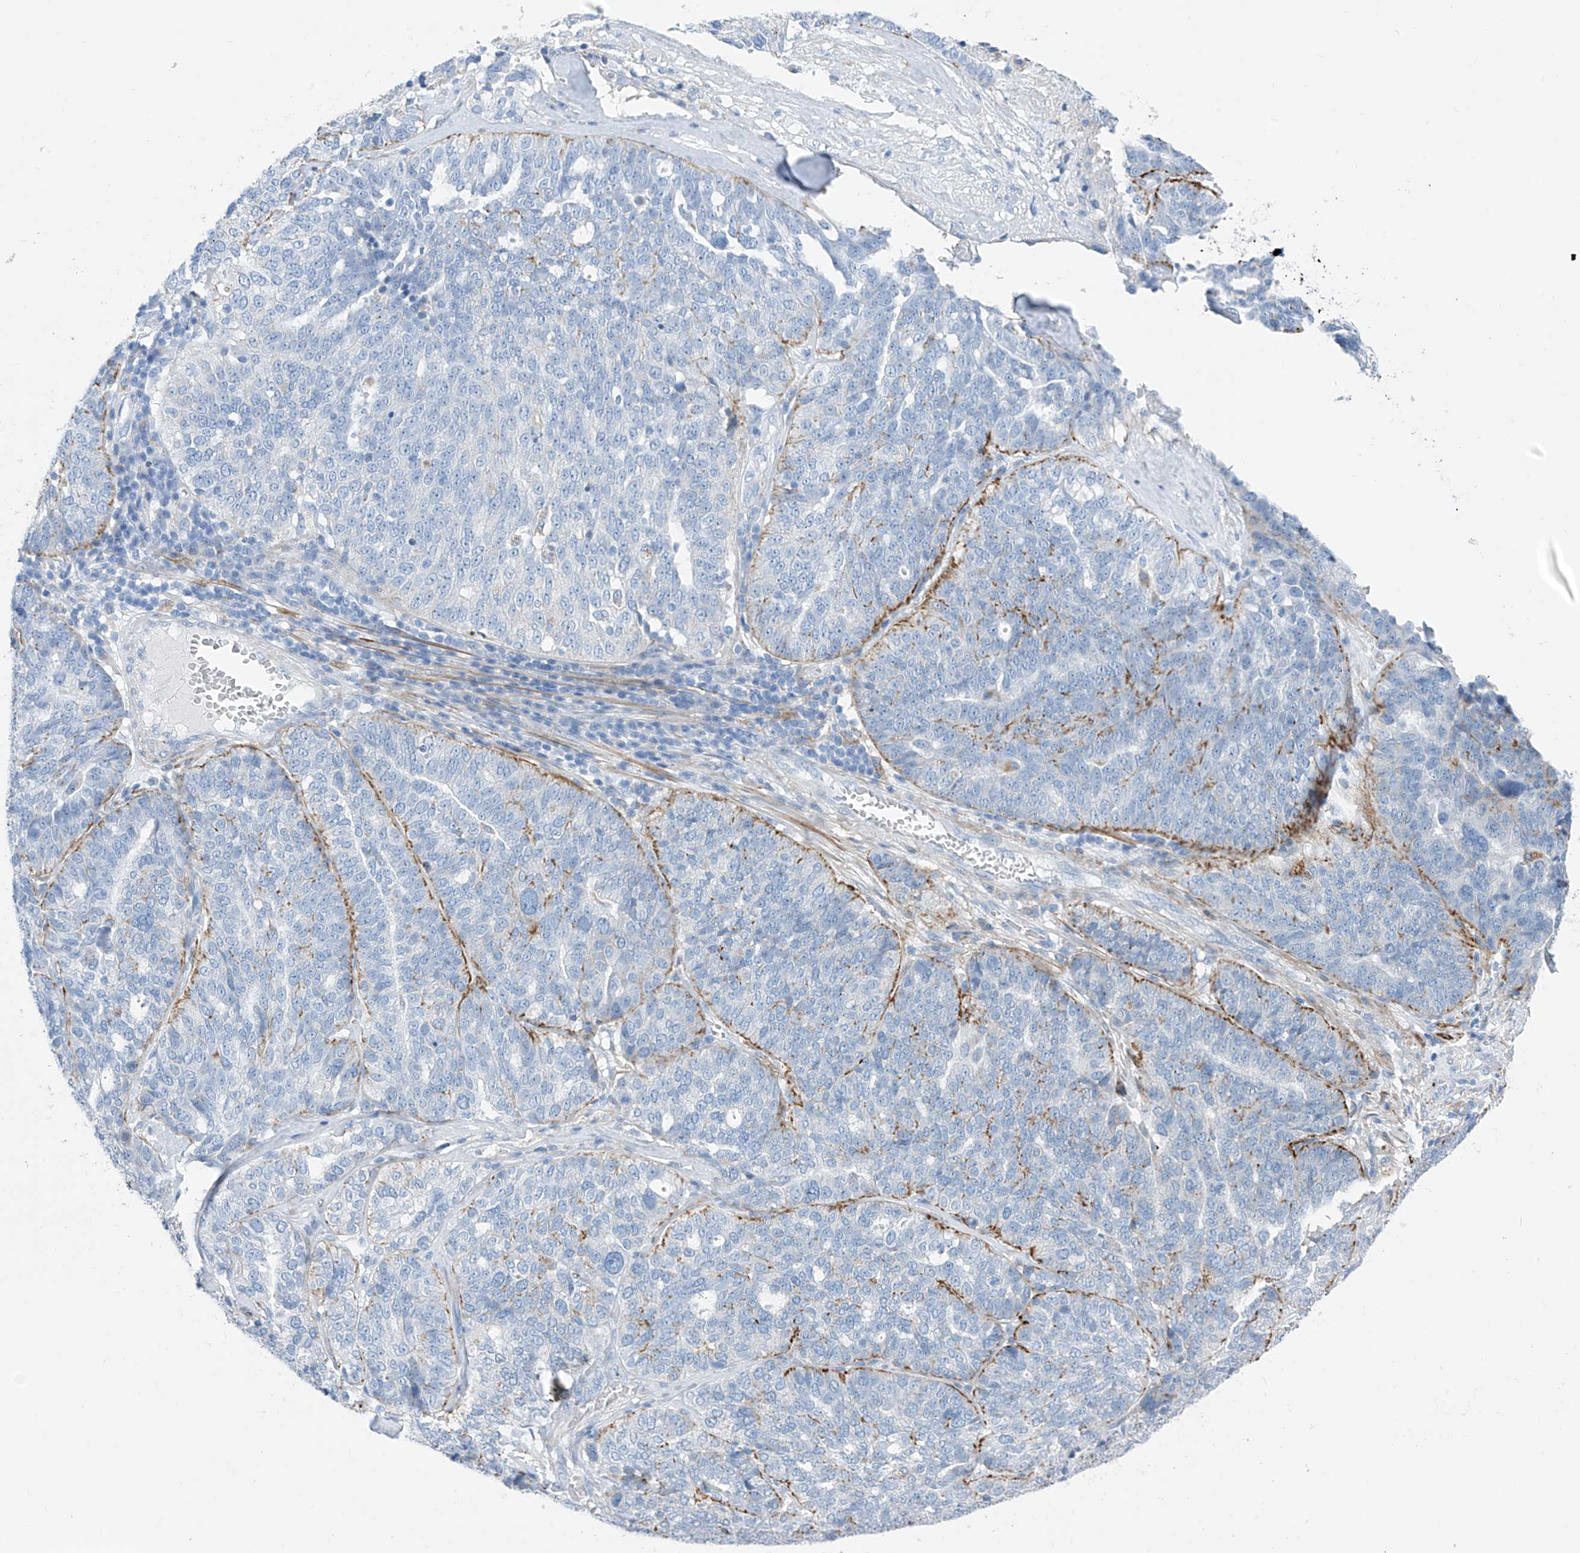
{"staining": {"intensity": "moderate", "quantity": "<25%", "location": "cytoplasmic/membranous"}, "tissue": "ovarian cancer", "cell_type": "Tumor cells", "image_type": "cancer", "snomed": [{"axis": "morphology", "description": "Cystadenocarcinoma, serous, NOS"}, {"axis": "topography", "description": "Ovary"}], "caption": "This photomicrograph demonstrates ovarian cancer (serous cystadenocarcinoma) stained with immunohistochemistry (IHC) to label a protein in brown. The cytoplasmic/membranous of tumor cells show moderate positivity for the protein. Nuclei are counter-stained blue.", "gene": "GLMP", "patient": {"sex": "female", "age": 59}}